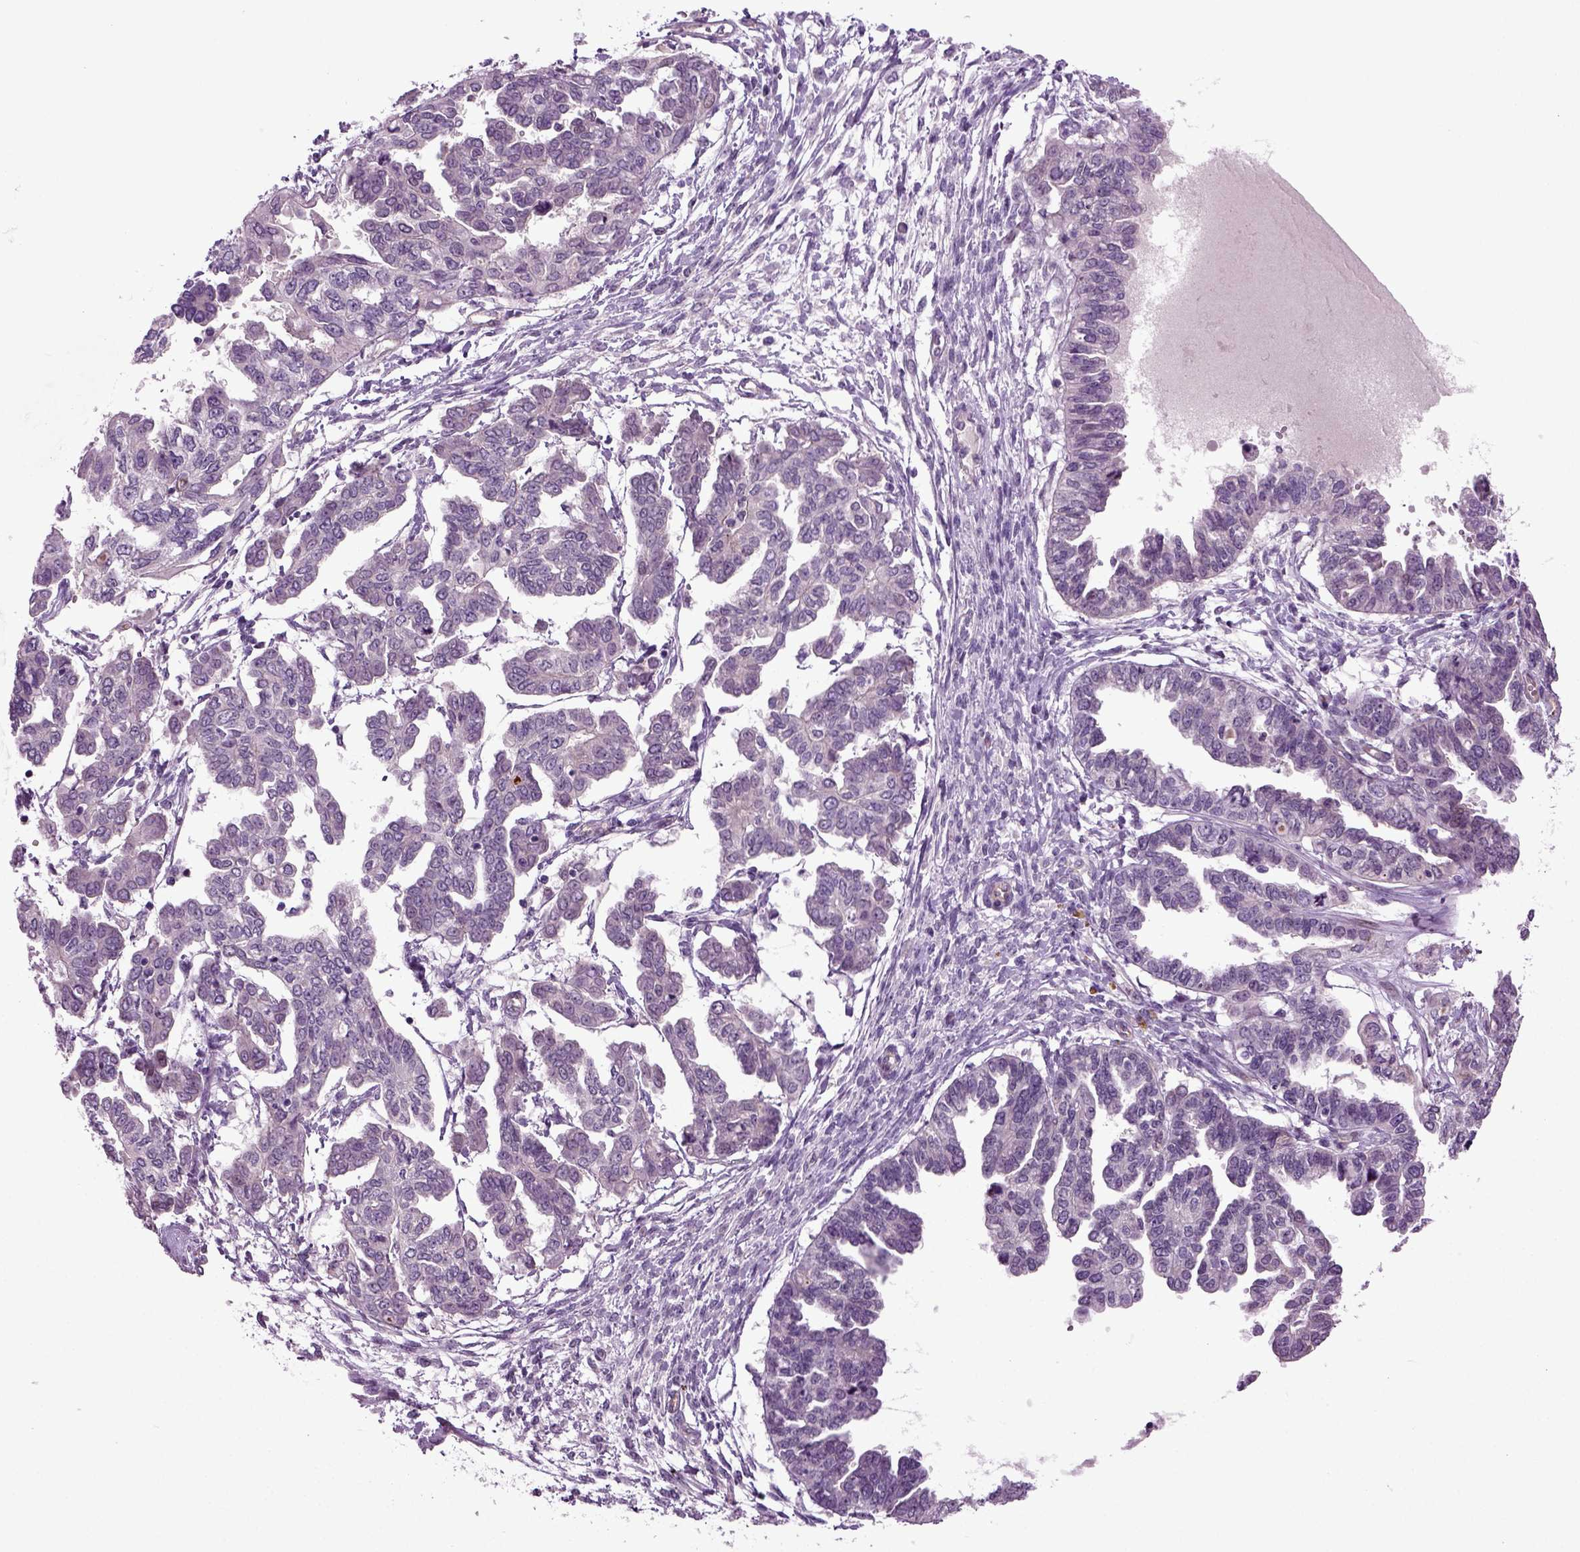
{"staining": {"intensity": "negative", "quantity": "none", "location": "none"}, "tissue": "ovarian cancer", "cell_type": "Tumor cells", "image_type": "cancer", "snomed": [{"axis": "morphology", "description": "Cystadenocarcinoma, serous, NOS"}, {"axis": "topography", "description": "Ovary"}], "caption": "IHC of ovarian cancer reveals no positivity in tumor cells. (DAB (3,3'-diaminobenzidine) immunohistochemistry (IHC) with hematoxylin counter stain).", "gene": "COL9A2", "patient": {"sex": "female", "age": 53}}